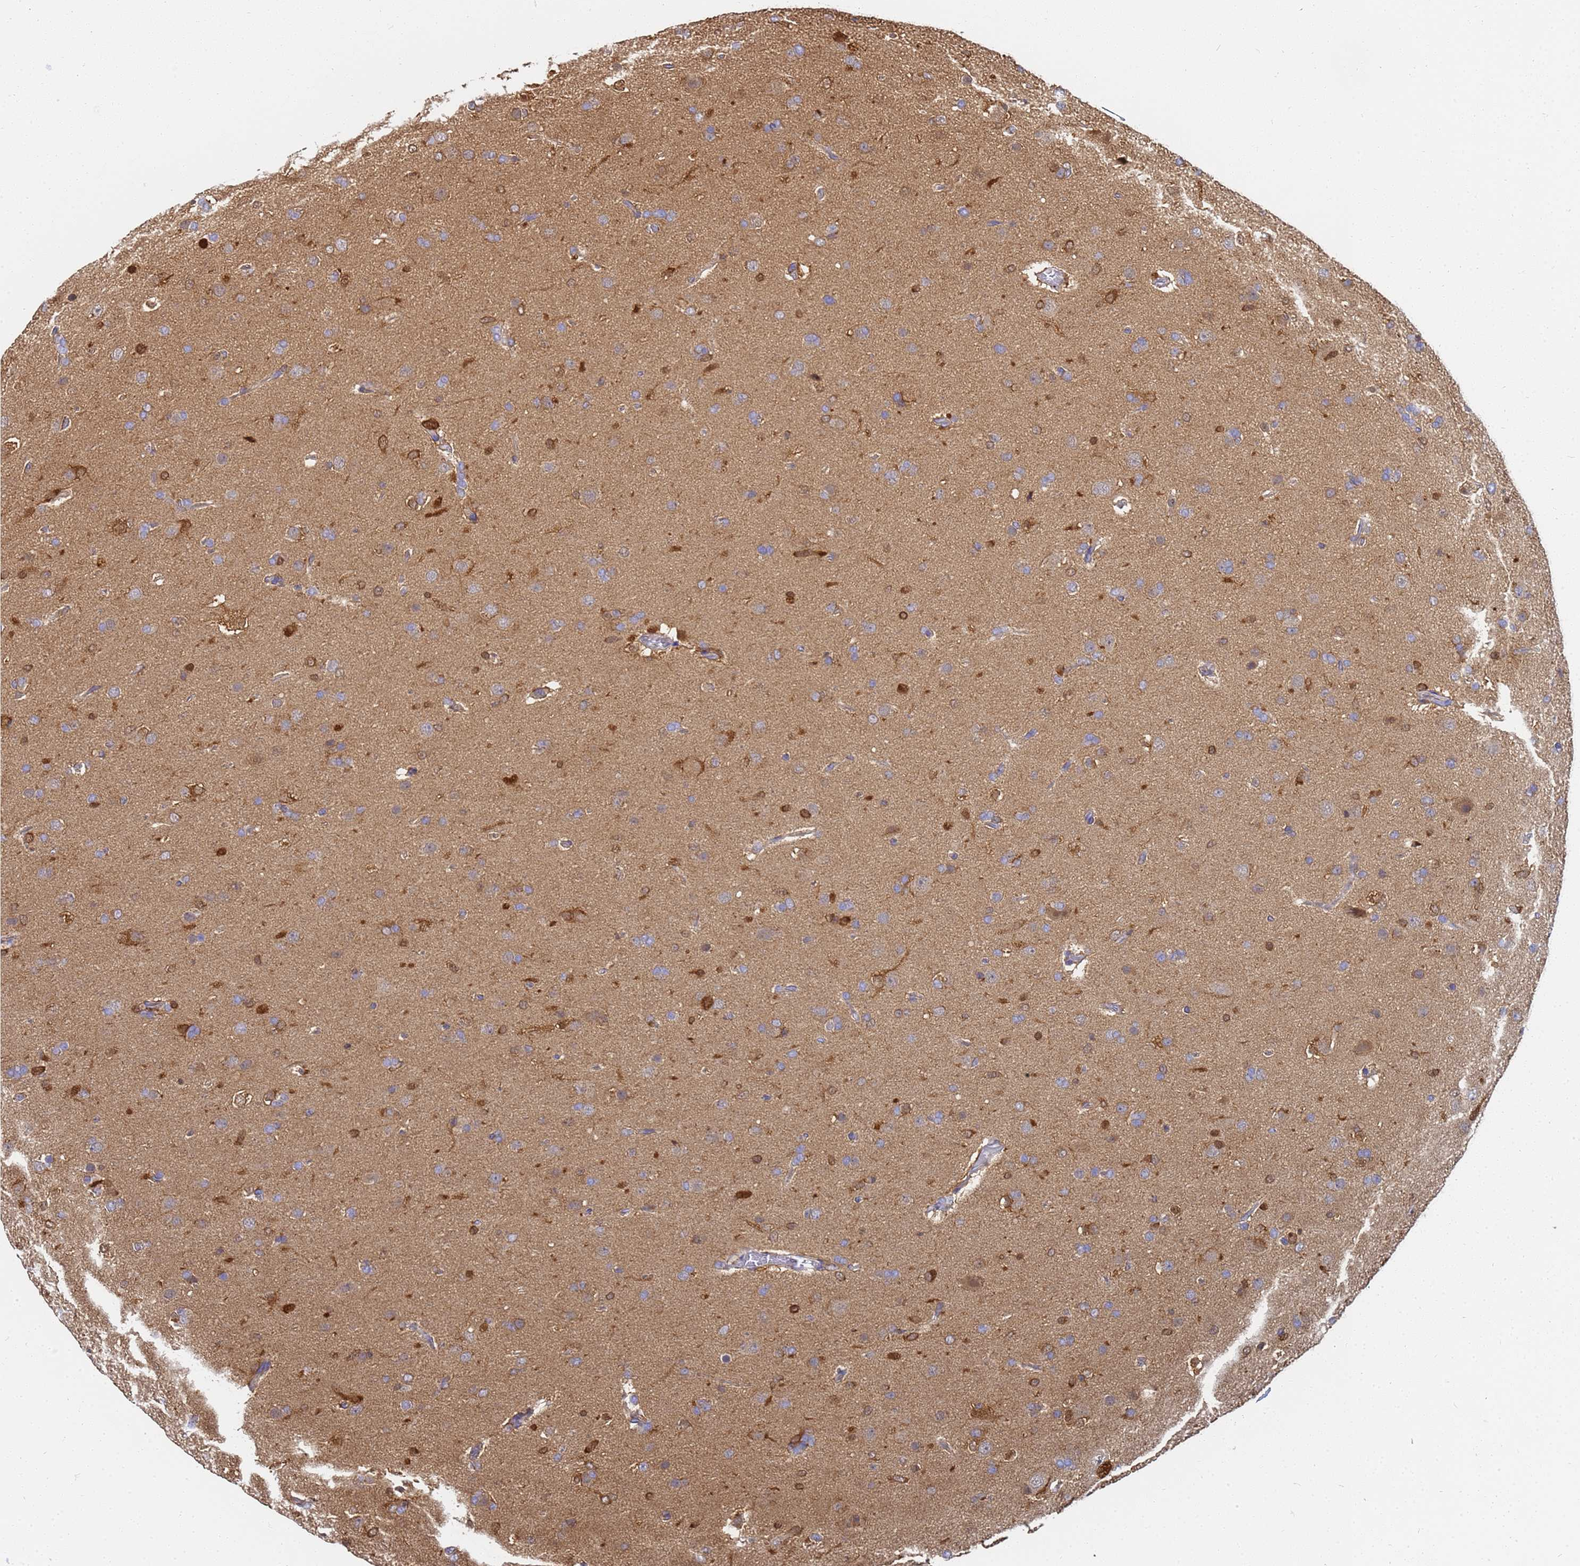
{"staining": {"intensity": "negative", "quantity": "none", "location": "none"}, "tissue": "glioma", "cell_type": "Tumor cells", "image_type": "cancer", "snomed": [{"axis": "morphology", "description": "Glioma, malignant, Low grade"}, {"axis": "topography", "description": "Brain"}], "caption": "Human glioma stained for a protein using immunohistochemistry (IHC) demonstrates no staining in tumor cells.", "gene": "NME1-NME2", "patient": {"sex": "male", "age": 65}}